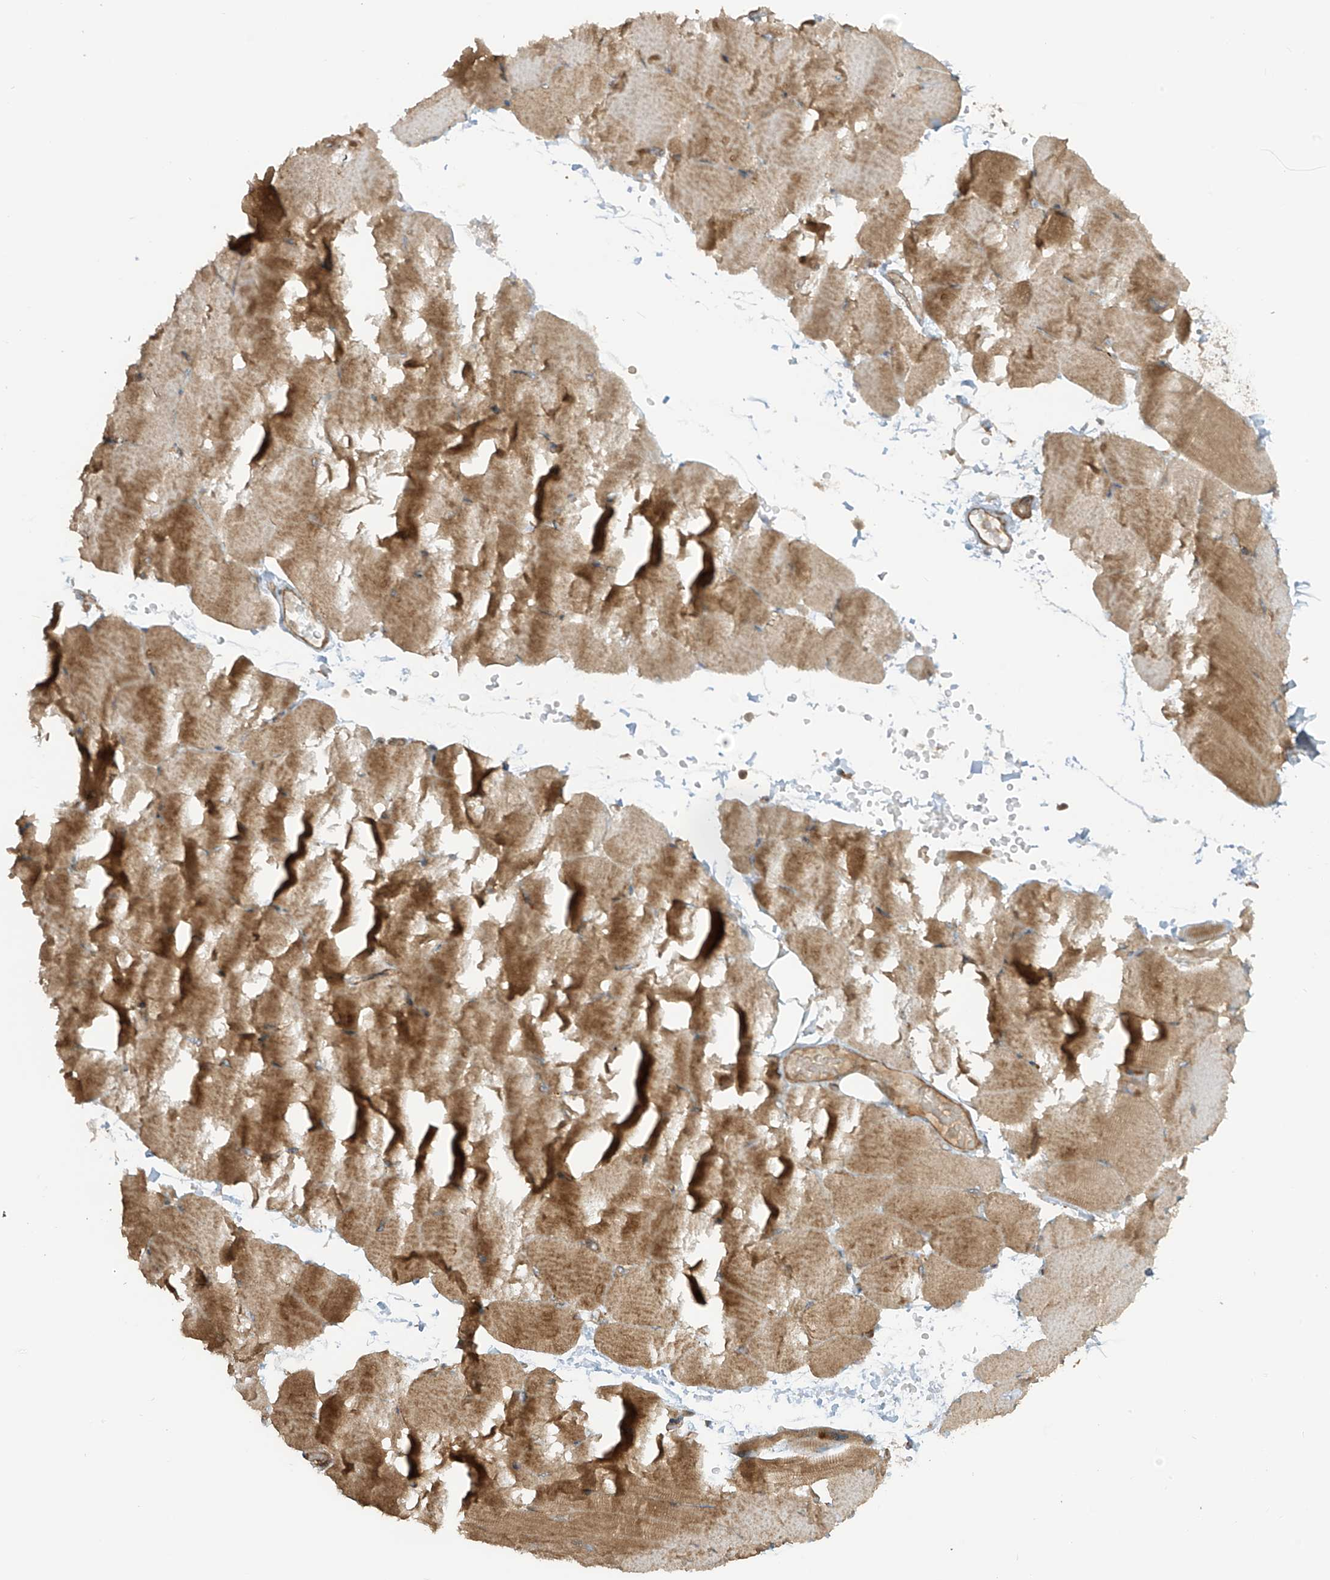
{"staining": {"intensity": "moderate", "quantity": ">75%", "location": "cytoplasmic/membranous"}, "tissue": "skeletal muscle", "cell_type": "Myocytes", "image_type": "normal", "snomed": [{"axis": "morphology", "description": "Normal tissue, NOS"}, {"axis": "topography", "description": "Skeletal muscle"}, {"axis": "topography", "description": "Parathyroid gland"}], "caption": "Brown immunohistochemical staining in unremarkable skeletal muscle reveals moderate cytoplasmic/membranous positivity in about >75% of myocytes.", "gene": "ENTR1", "patient": {"sex": "female", "age": 37}}